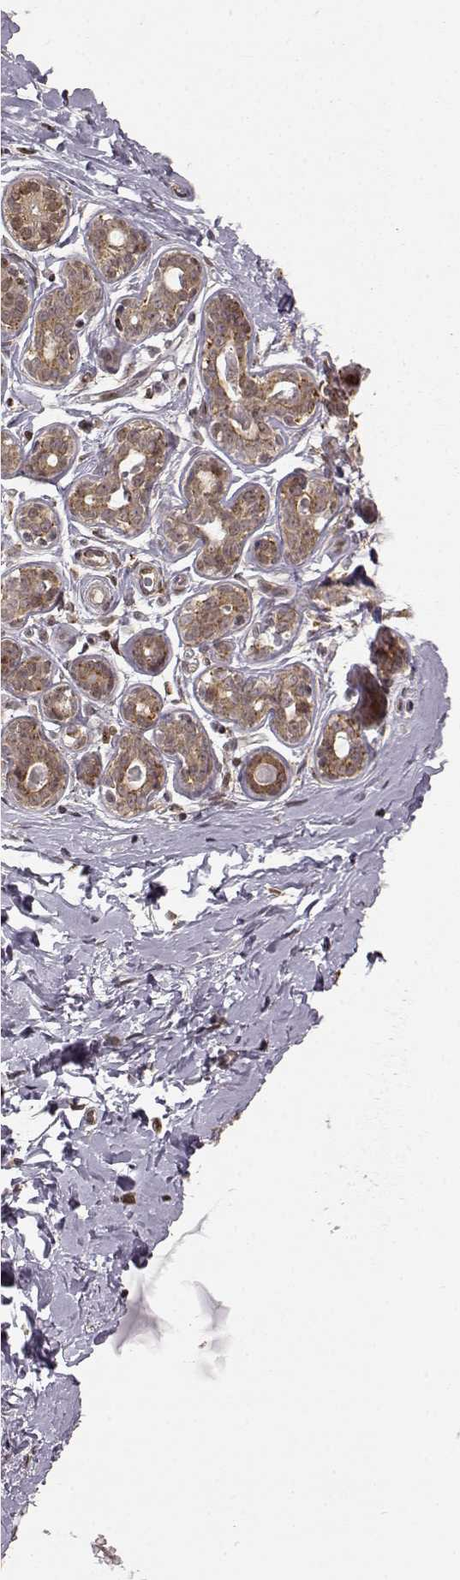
{"staining": {"intensity": "moderate", "quantity": ">75%", "location": "cytoplasmic/membranous"}, "tissue": "breast", "cell_type": "Glandular cells", "image_type": "normal", "snomed": [{"axis": "morphology", "description": "Normal tissue, NOS"}, {"axis": "topography", "description": "Skin"}, {"axis": "topography", "description": "Breast"}], "caption": "An immunohistochemistry (IHC) micrograph of unremarkable tissue is shown. Protein staining in brown highlights moderate cytoplasmic/membranous positivity in breast within glandular cells.", "gene": "SLC12A9", "patient": {"sex": "female", "age": 43}}